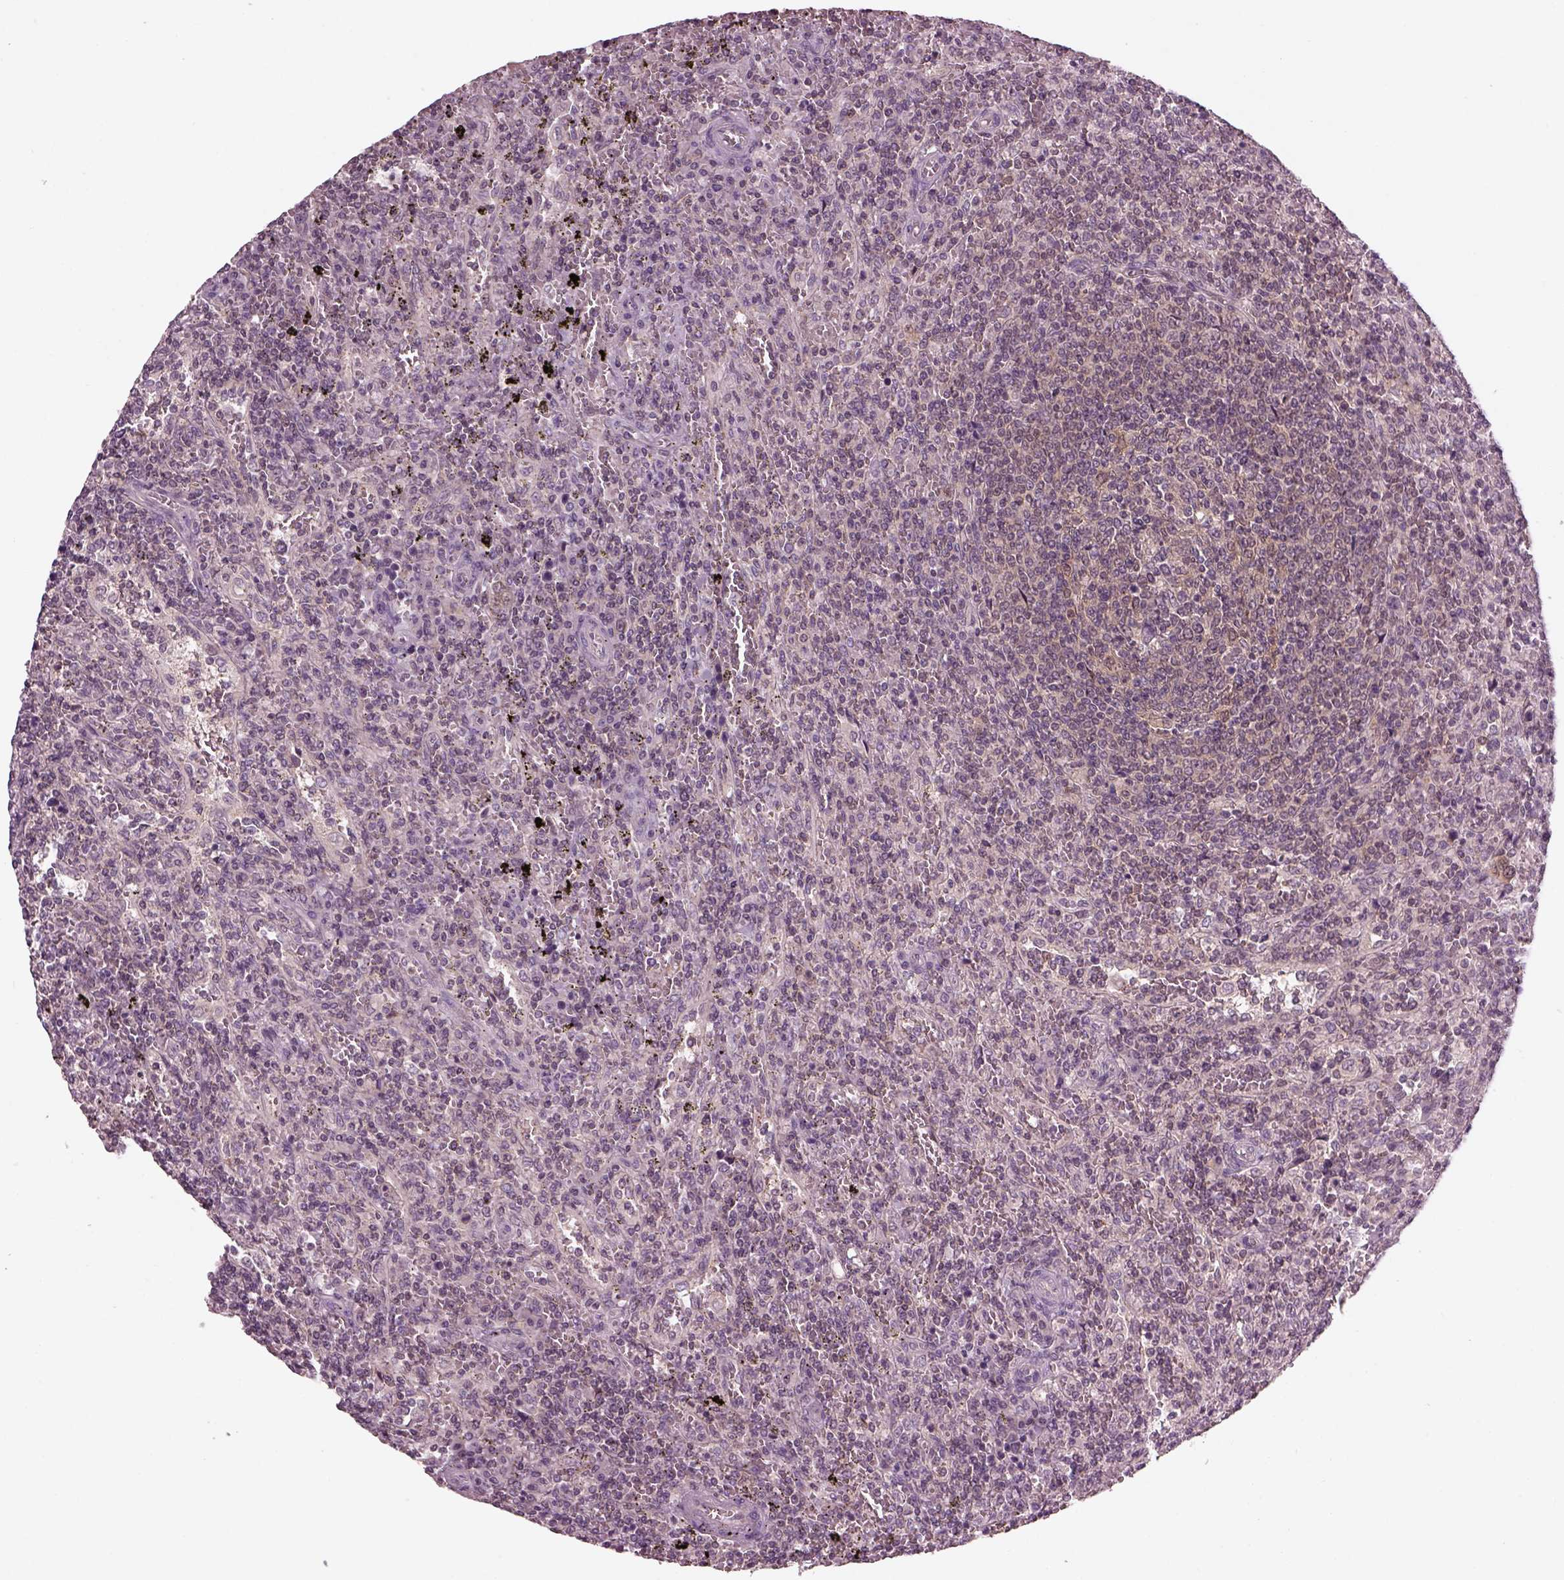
{"staining": {"intensity": "negative", "quantity": "none", "location": "none"}, "tissue": "lymphoma", "cell_type": "Tumor cells", "image_type": "cancer", "snomed": [{"axis": "morphology", "description": "Malignant lymphoma, non-Hodgkin's type, Low grade"}, {"axis": "topography", "description": "Spleen"}], "caption": "There is no significant staining in tumor cells of low-grade malignant lymphoma, non-Hodgkin's type.", "gene": "SRI", "patient": {"sex": "male", "age": 62}}